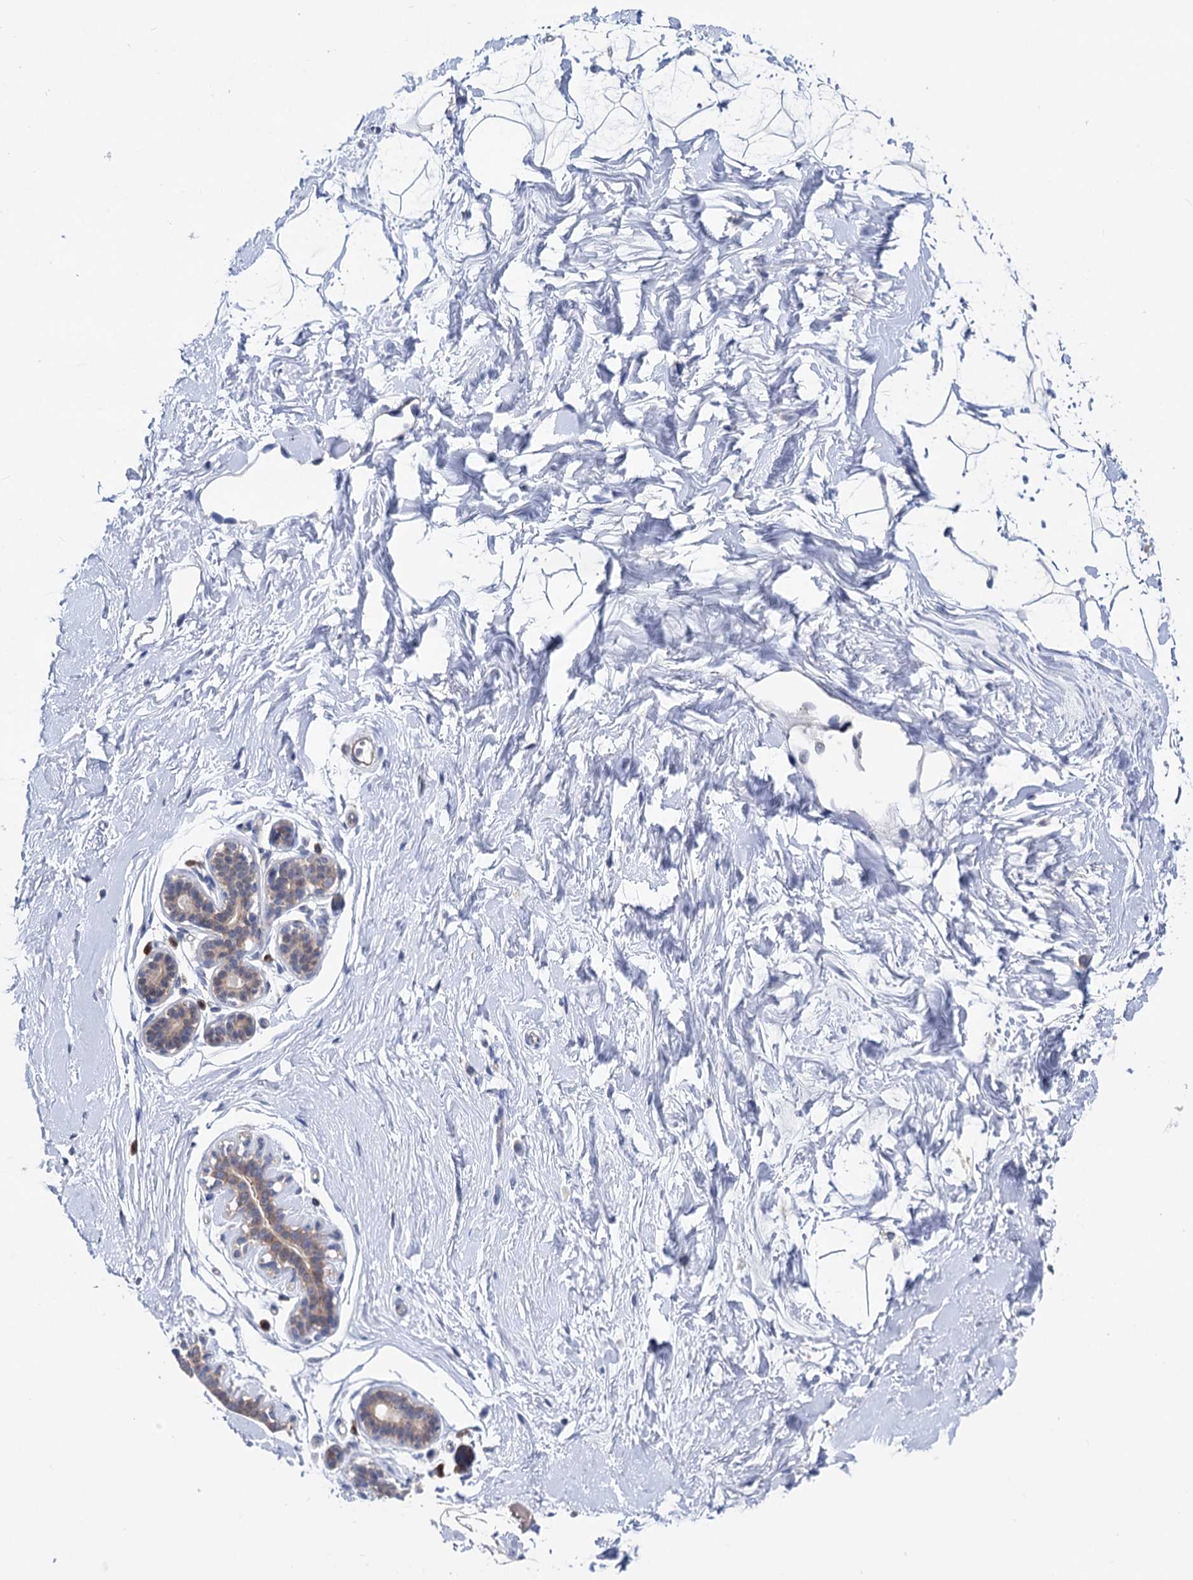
{"staining": {"intensity": "negative", "quantity": "none", "location": "none"}, "tissue": "breast", "cell_type": "Adipocytes", "image_type": "normal", "snomed": [{"axis": "morphology", "description": "Normal tissue, NOS"}, {"axis": "morphology", "description": "Adenoma, NOS"}, {"axis": "topography", "description": "Breast"}], "caption": "An image of breast stained for a protein exhibits no brown staining in adipocytes.", "gene": "ZNRD2", "patient": {"sex": "female", "age": 23}}